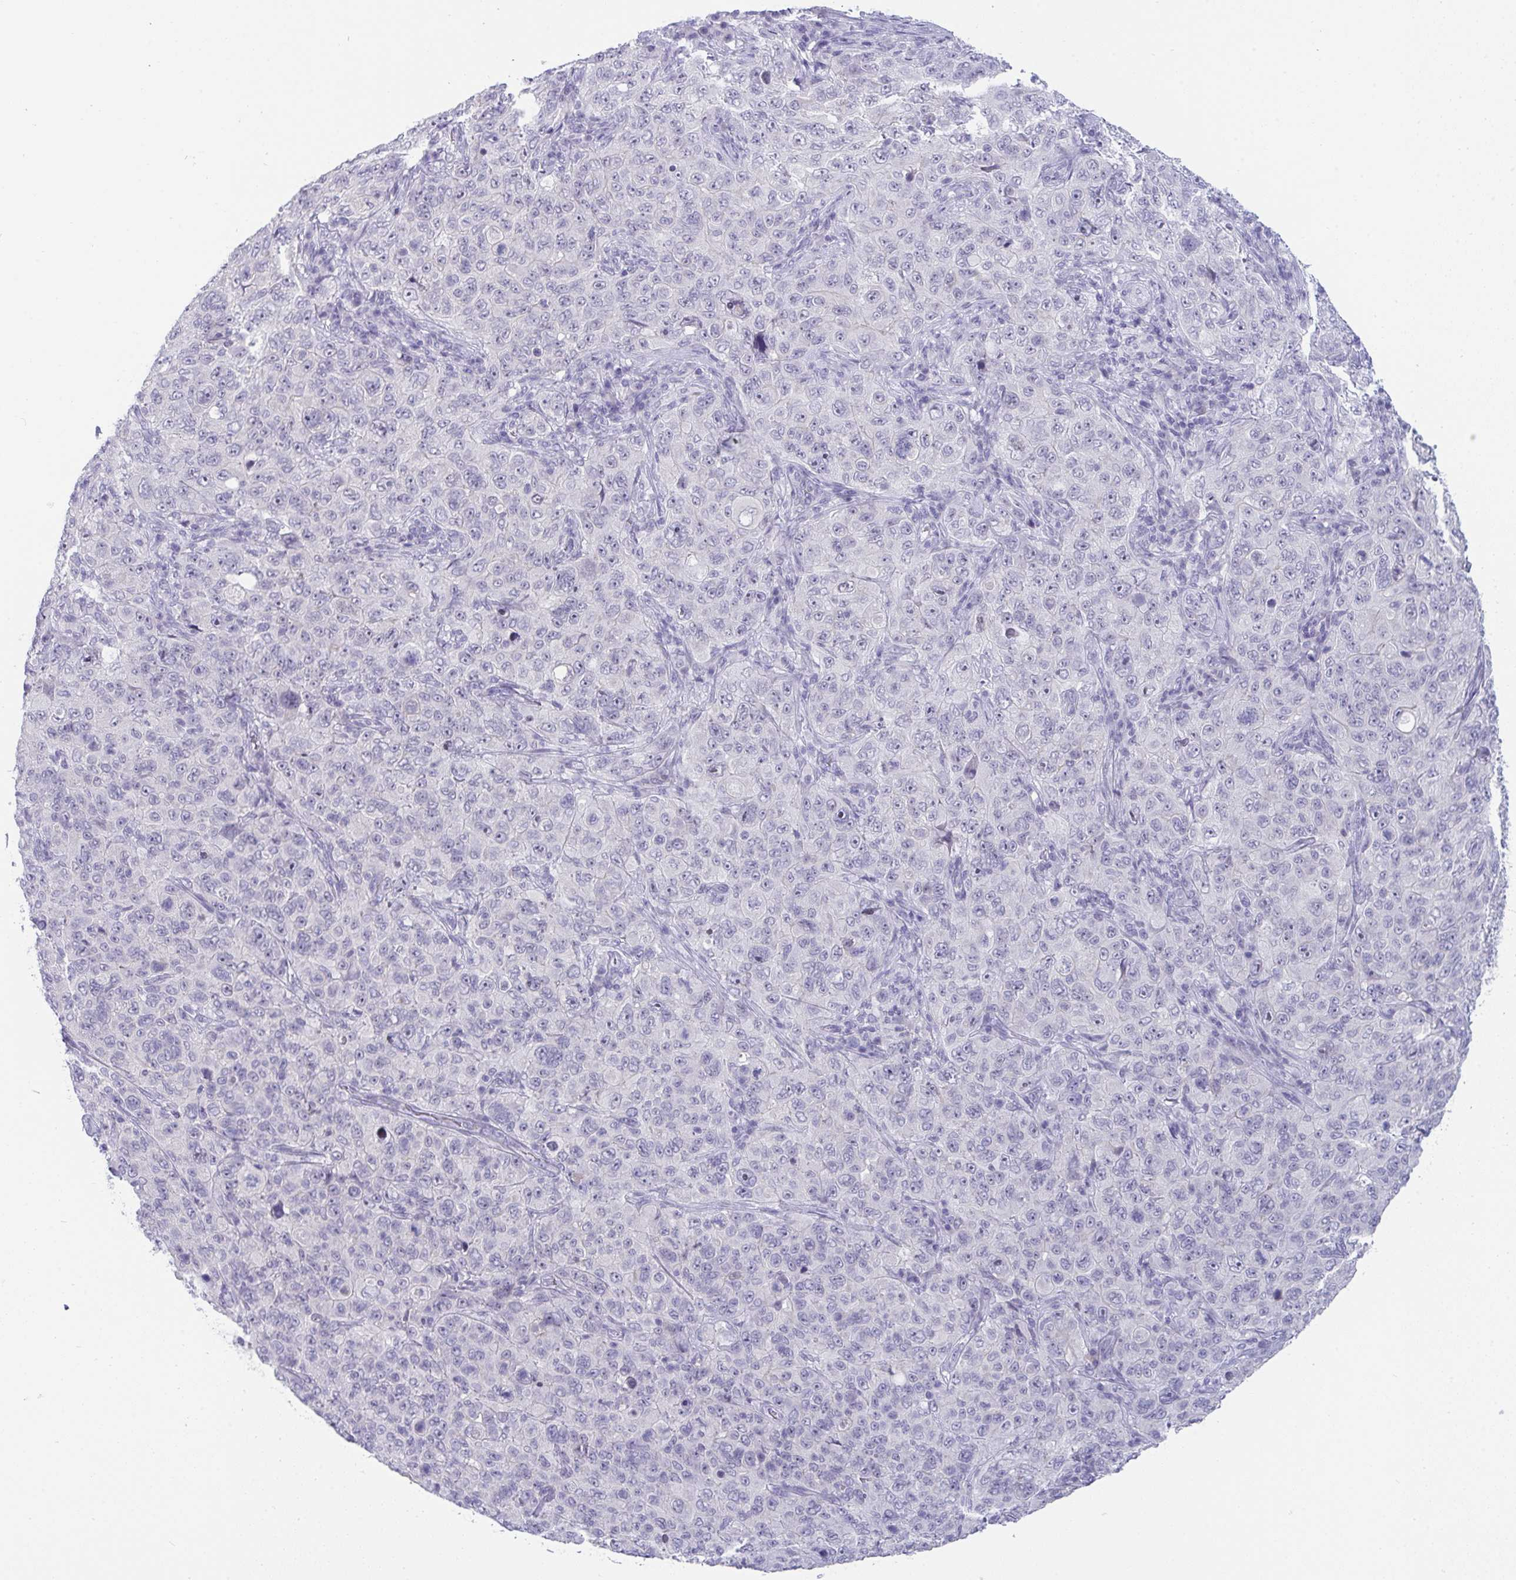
{"staining": {"intensity": "negative", "quantity": "none", "location": "none"}, "tissue": "pancreatic cancer", "cell_type": "Tumor cells", "image_type": "cancer", "snomed": [{"axis": "morphology", "description": "Adenocarcinoma, NOS"}, {"axis": "topography", "description": "Pancreas"}], "caption": "Tumor cells are negative for brown protein staining in adenocarcinoma (pancreatic). Brightfield microscopy of immunohistochemistry stained with DAB (brown) and hematoxylin (blue), captured at high magnification.", "gene": "BMAL2", "patient": {"sex": "male", "age": 68}}